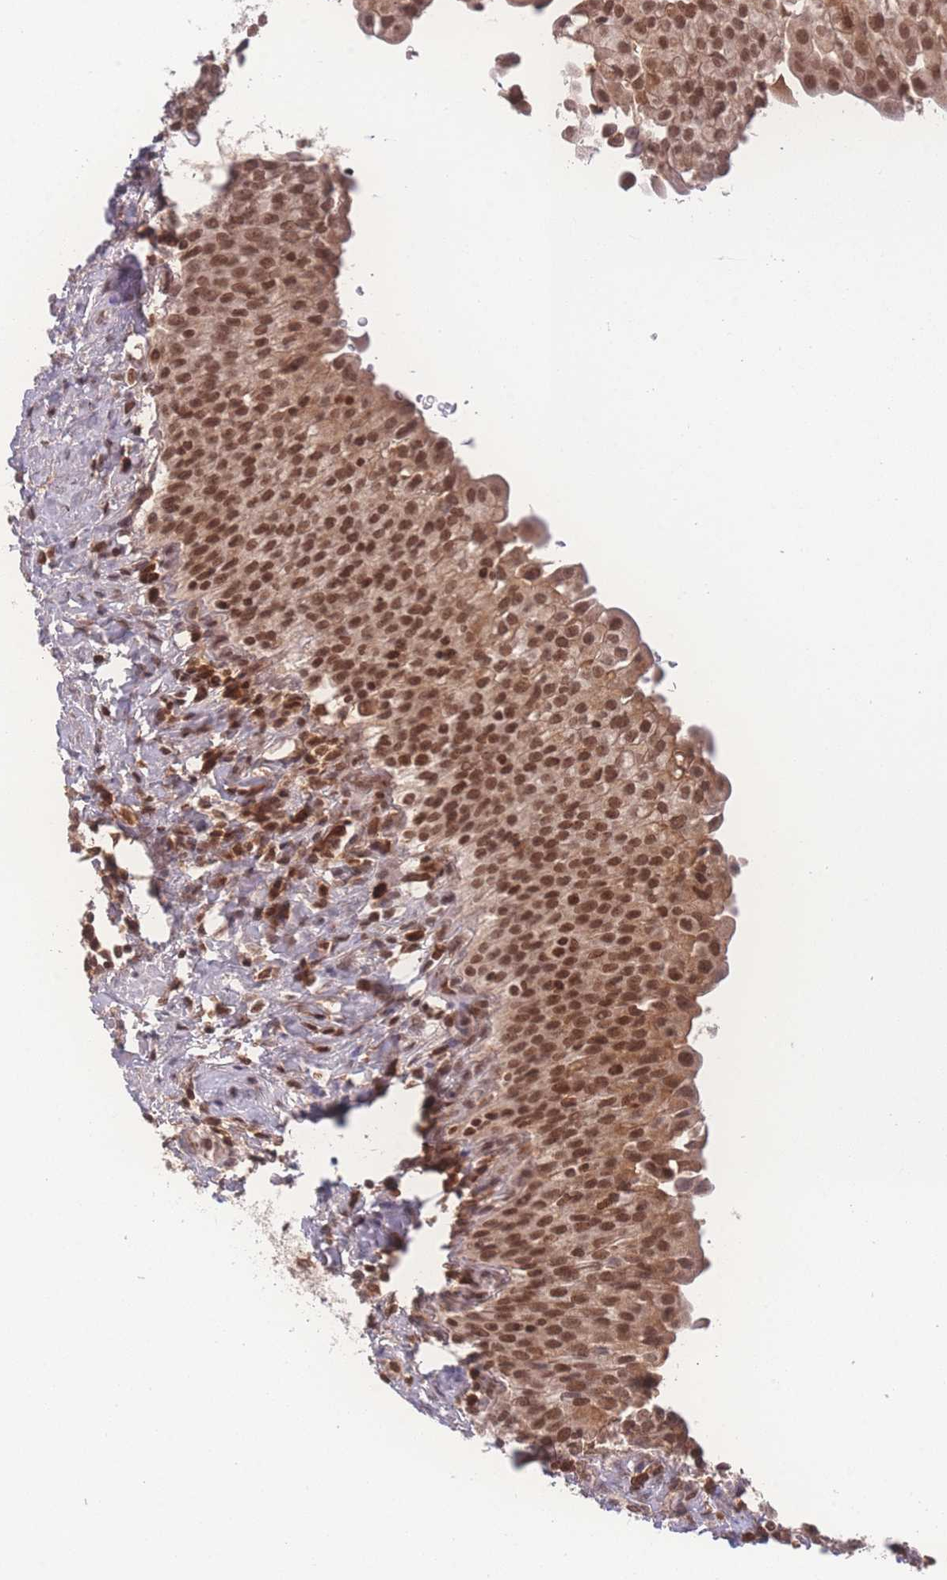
{"staining": {"intensity": "strong", "quantity": ">75%", "location": "nuclear"}, "tissue": "urinary bladder", "cell_type": "Urothelial cells", "image_type": "normal", "snomed": [{"axis": "morphology", "description": "Normal tissue, NOS"}, {"axis": "morphology", "description": "Inflammation, NOS"}, {"axis": "topography", "description": "Urinary bladder"}], "caption": "Urothelial cells demonstrate strong nuclear expression in approximately >75% of cells in normal urinary bladder.", "gene": "RAVER1", "patient": {"sex": "male", "age": 64}}